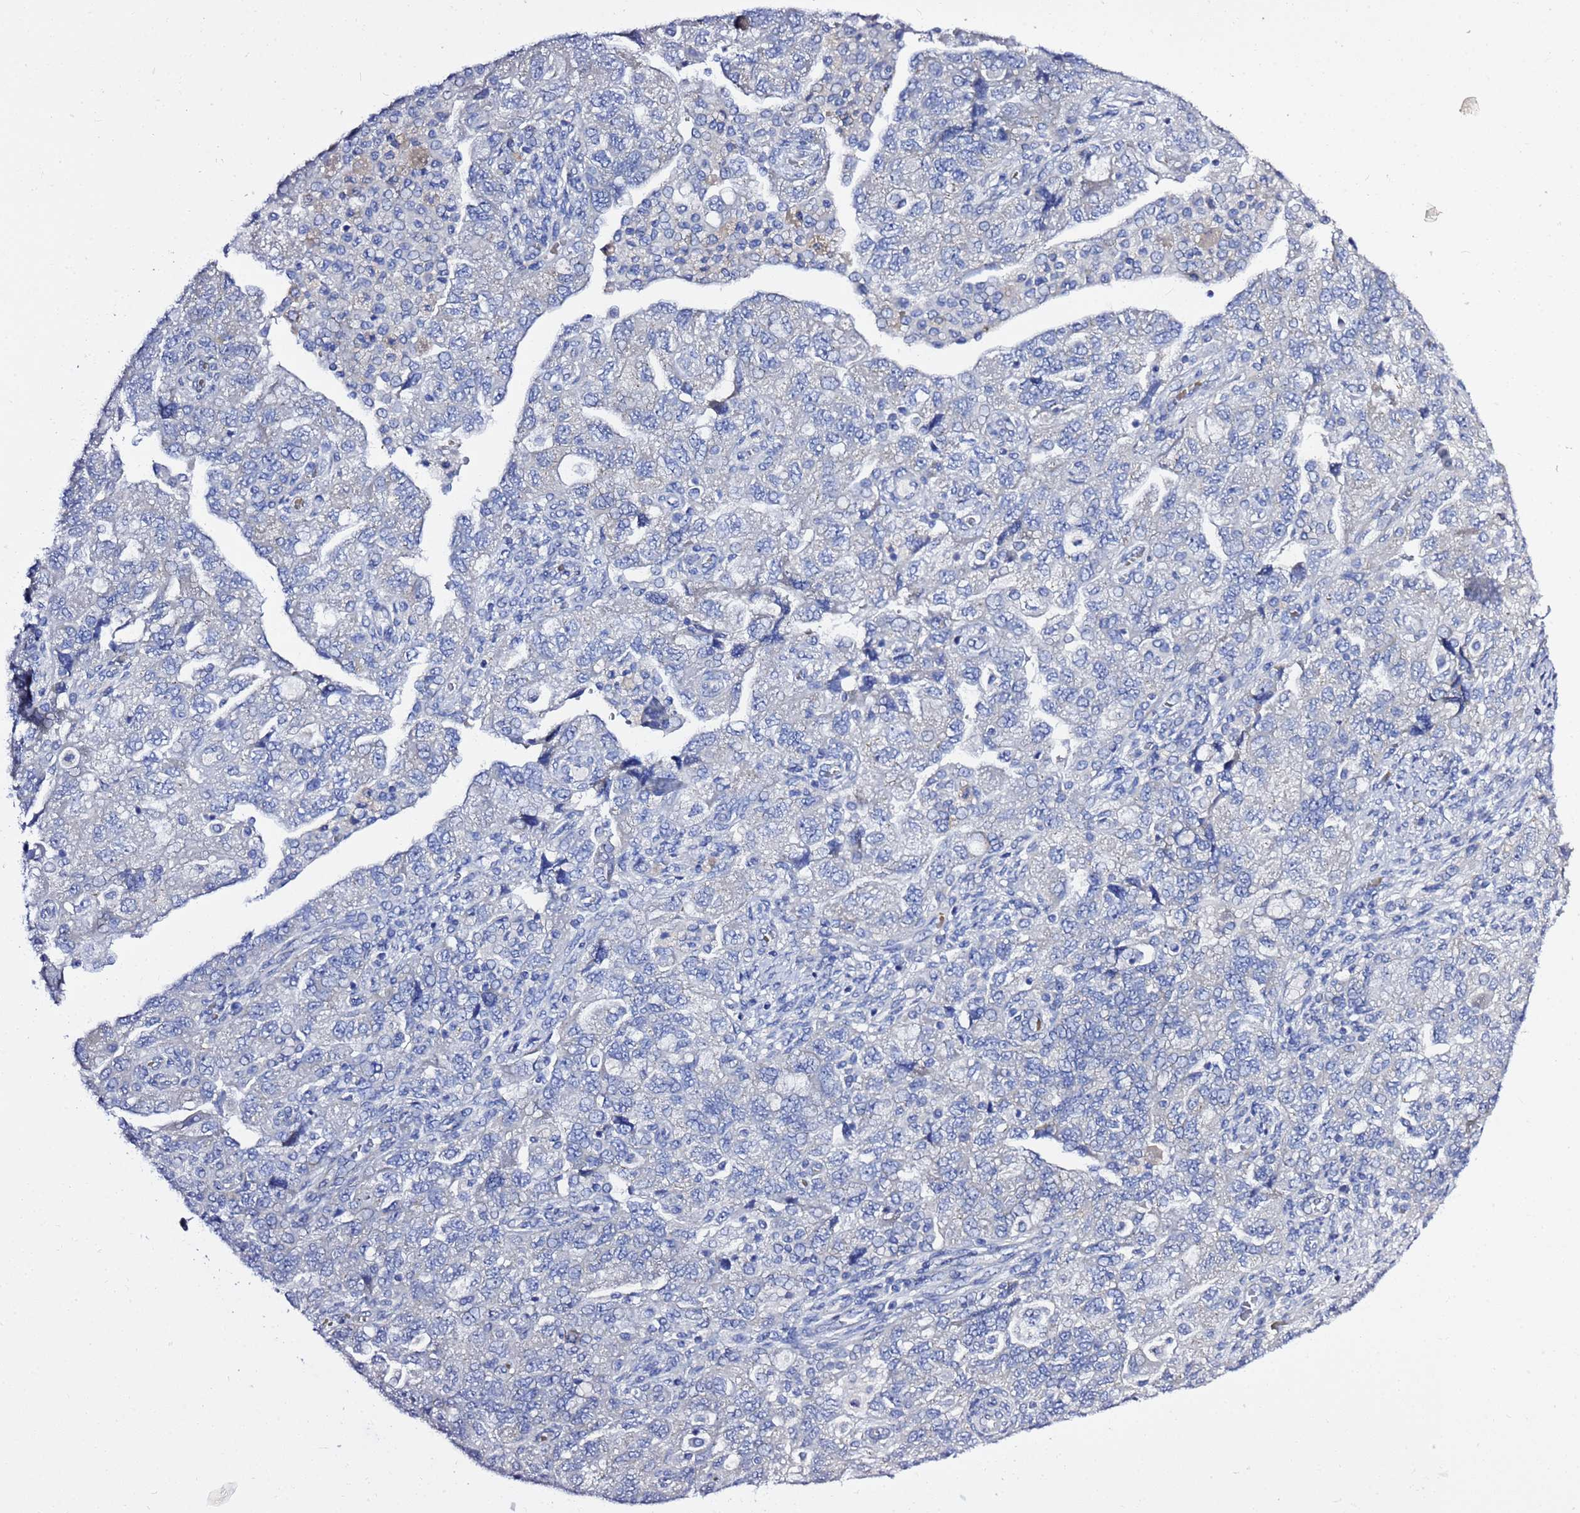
{"staining": {"intensity": "negative", "quantity": "none", "location": "none"}, "tissue": "ovarian cancer", "cell_type": "Tumor cells", "image_type": "cancer", "snomed": [{"axis": "morphology", "description": "Carcinoma, endometroid"}, {"axis": "topography", "description": "Ovary"}], "caption": "An IHC histopathology image of ovarian endometroid carcinoma is shown. There is no staining in tumor cells of ovarian endometroid carcinoma.", "gene": "USP18", "patient": {"sex": "female", "age": 51}}